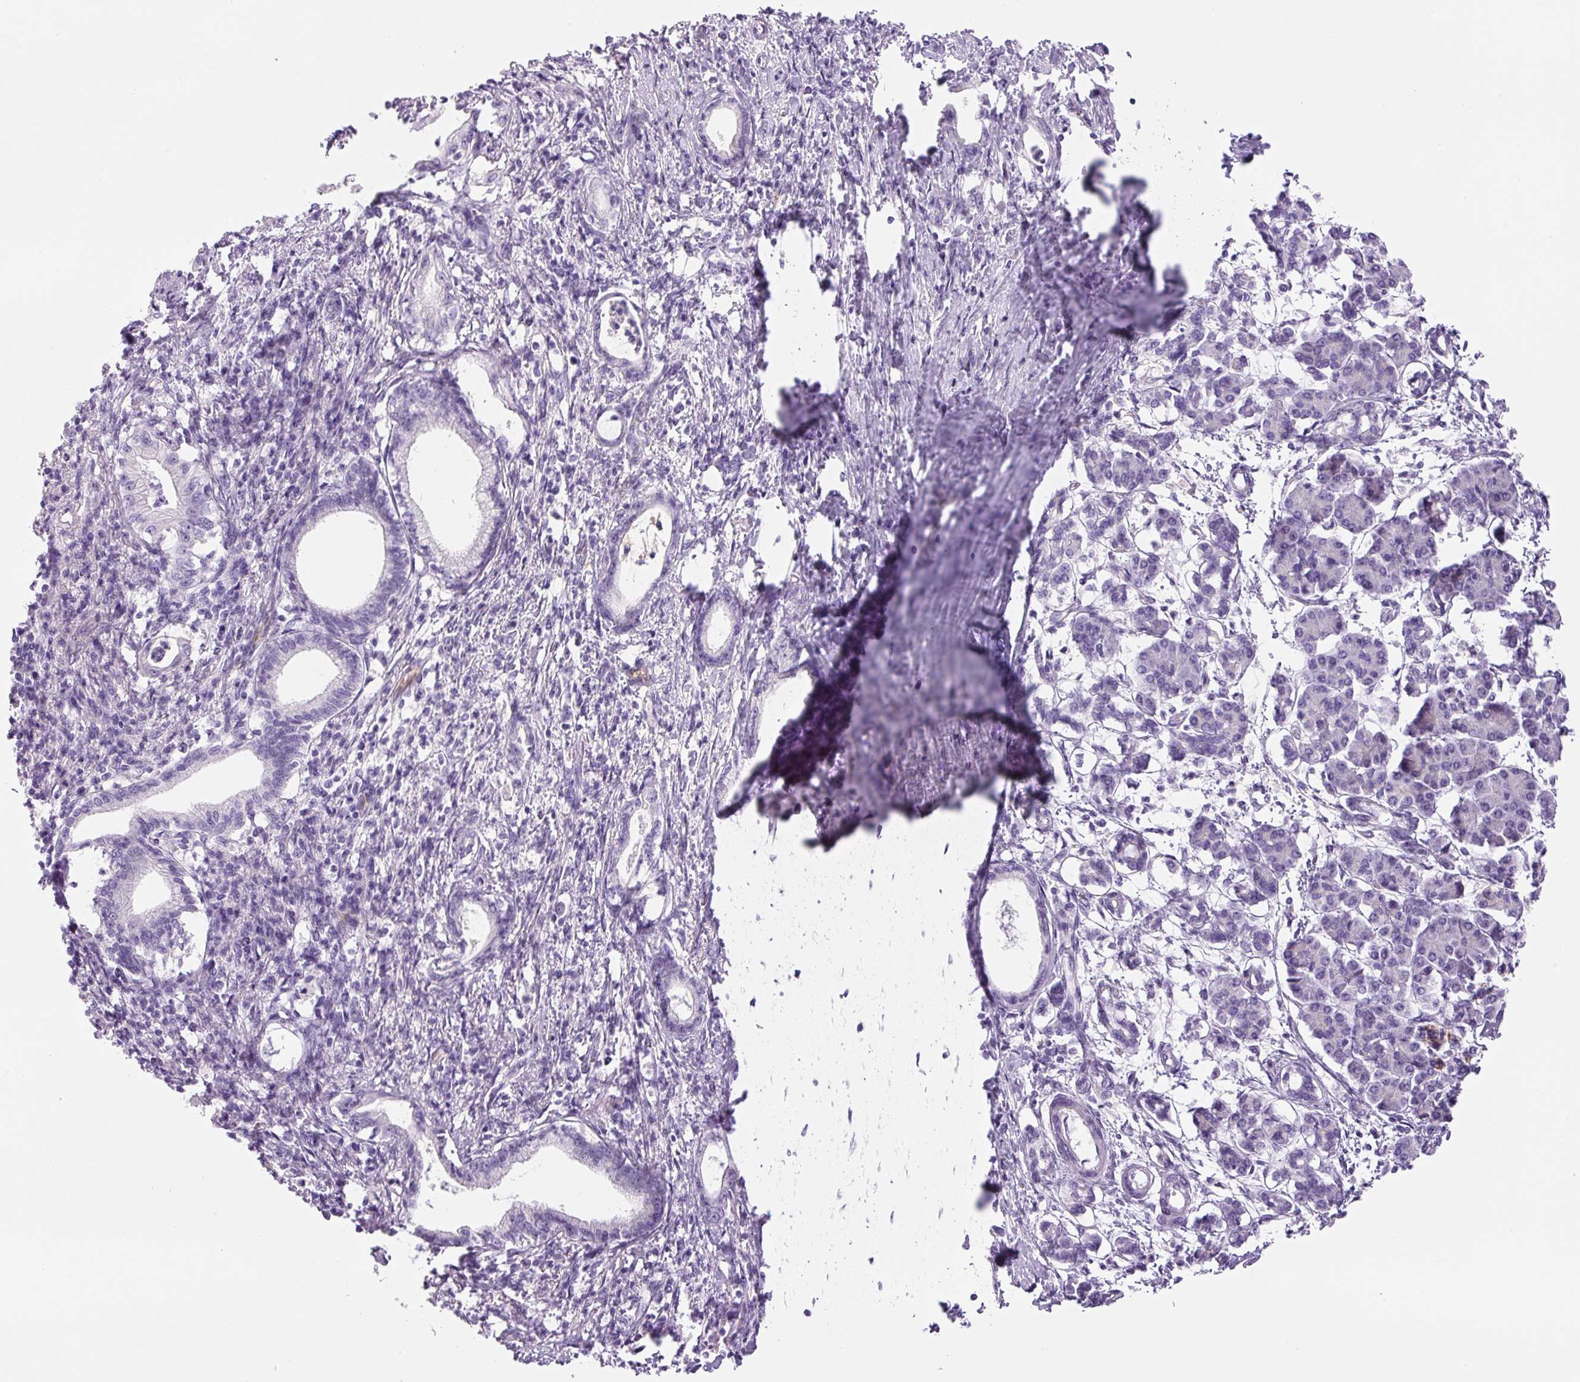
{"staining": {"intensity": "negative", "quantity": "none", "location": "none"}, "tissue": "pancreatic cancer", "cell_type": "Tumor cells", "image_type": "cancer", "snomed": [{"axis": "morphology", "description": "Adenocarcinoma, NOS"}, {"axis": "topography", "description": "Pancreas"}], "caption": "Histopathology image shows no significant protein expression in tumor cells of pancreatic cancer (adenocarcinoma).", "gene": "RSPO4", "patient": {"sex": "female", "age": 55}}